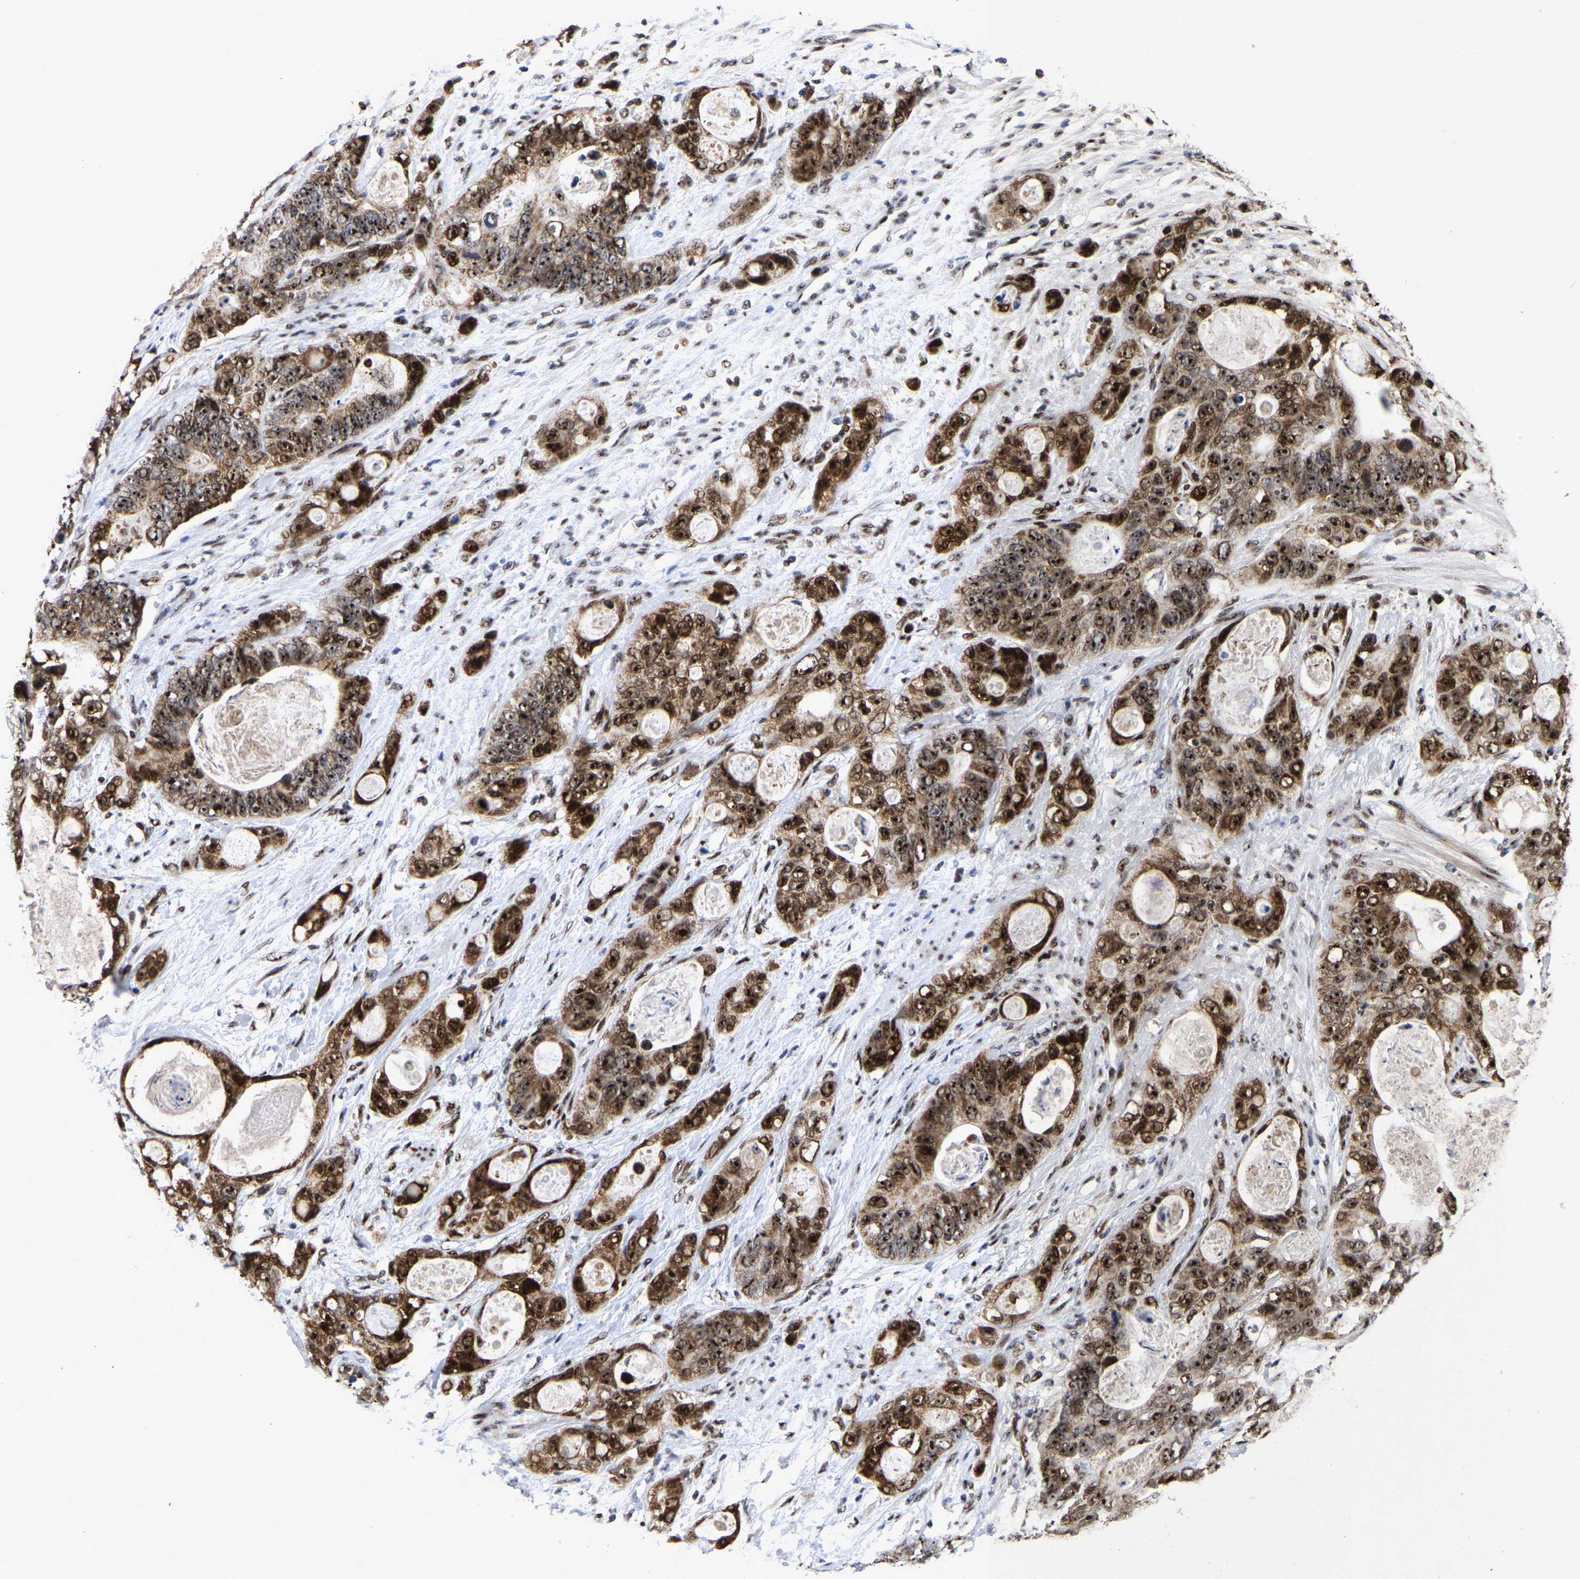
{"staining": {"intensity": "strong", "quantity": ">75%", "location": "cytoplasmic/membranous,nuclear"}, "tissue": "stomach cancer", "cell_type": "Tumor cells", "image_type": "cancer", "snomed": [{"axis": "morphology", "description": "Normal tissue, NOS"}, {"axis": "morphology", "description": "Adenocarcinoma, NOS"}, {"axis": "topography", "description": "Stomach"}], "caption": "The micrograph displays staining of stomach adenocarcinoma, revealing strong cytoplasmic/membranous and nuclear protein staining (brown color) within tumor cells.", "gene": "JUNB", "patient": {"sex": "female", "age": 89}}